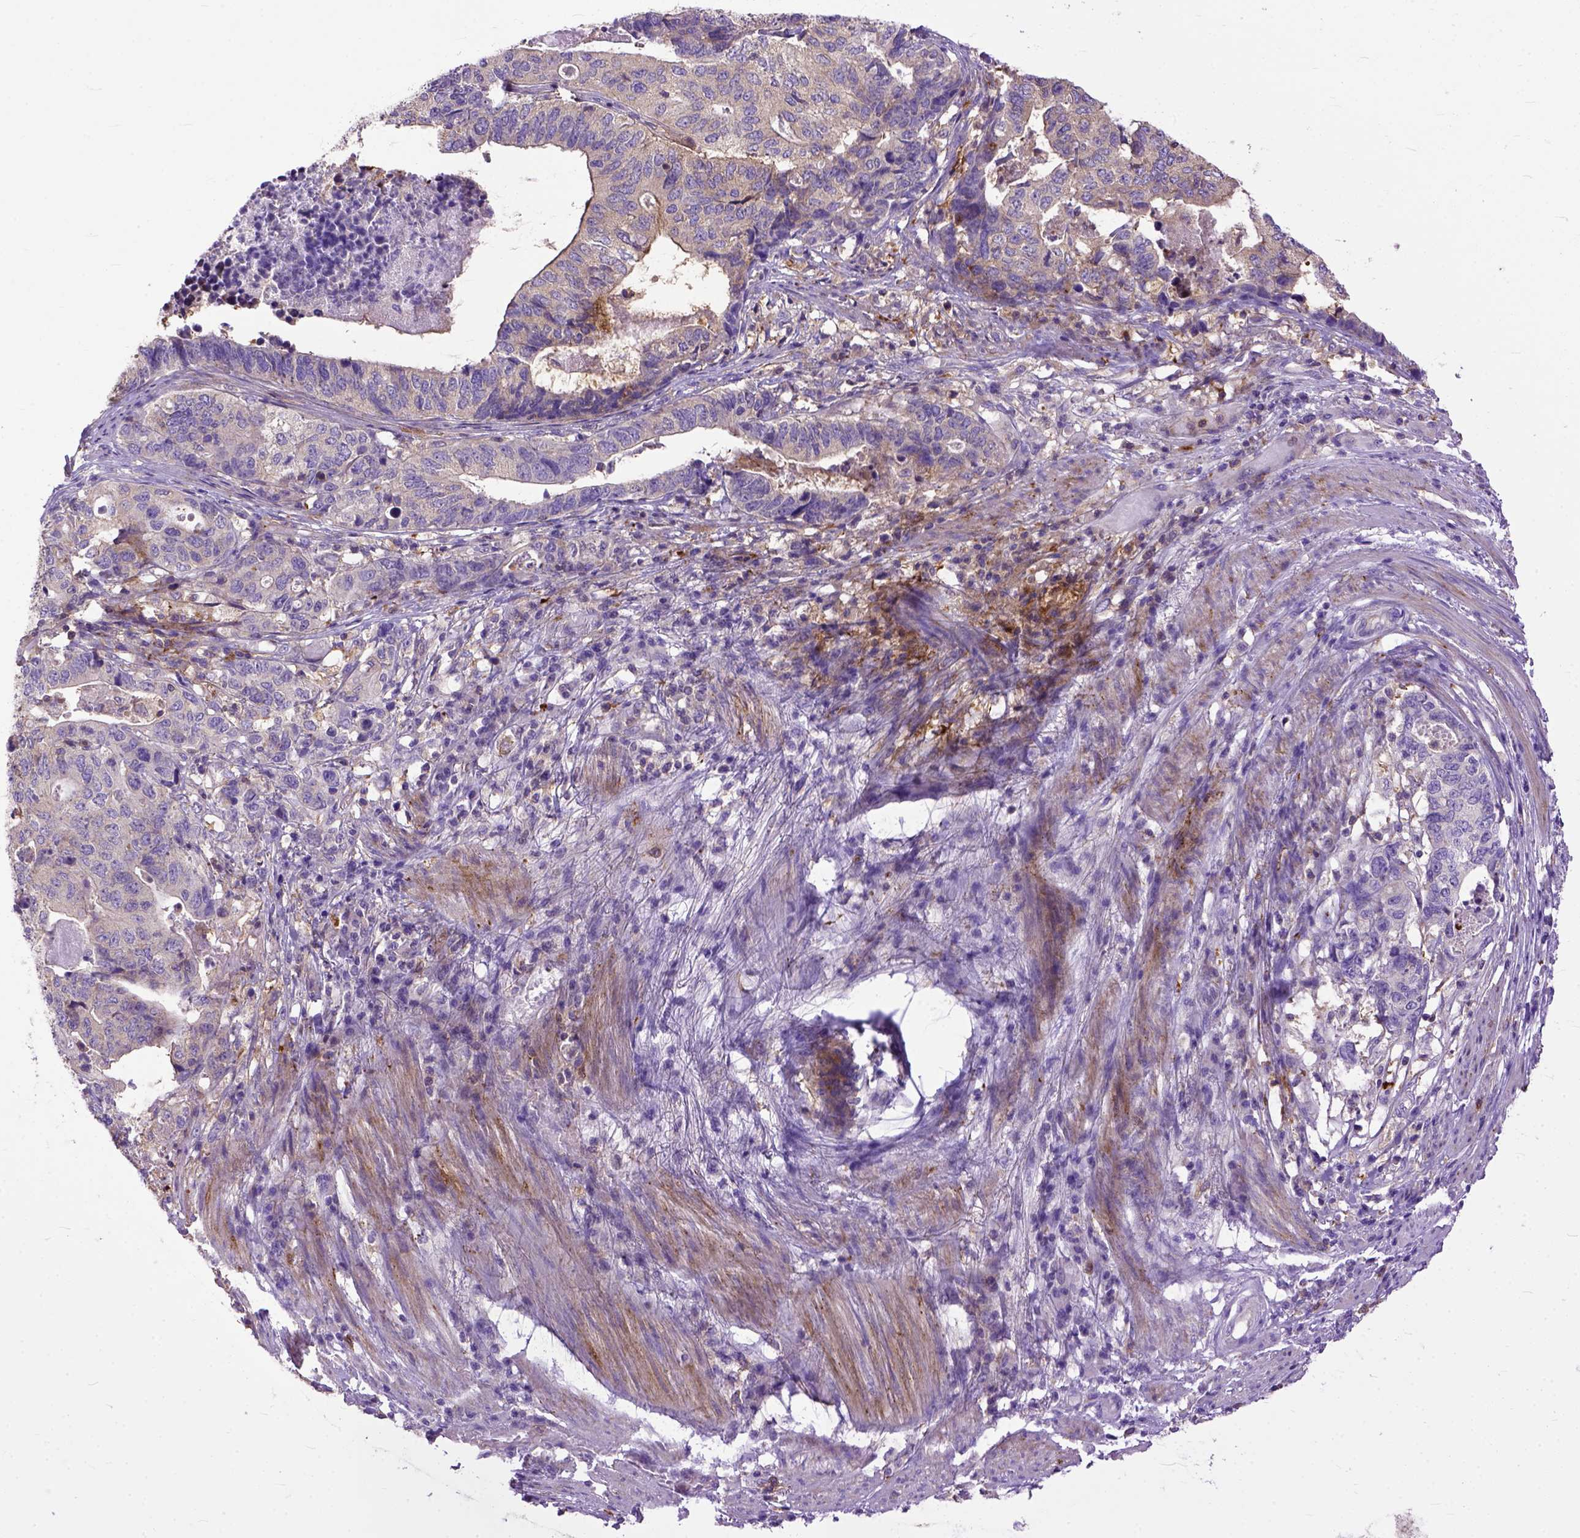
{"staining": {"intensity": "weak", "quantity": "<25%", "location": "cytoplasmic/membranous"}, "tissue": "stomach cancer", "cell_type": "Tumor cells", "image_type": "cancer", "snomed": [{"axis": "morphology", "description": "Adenocarcinoma, NOS"}, {"axis": "topography", "description": "Stomach, upper"}], "caption": "Protein analysis of stomach adenocarcinoma shows no significant staining in tumor cells.", "gene": "NAMPT", "patient": {"sex": "female", "age": 67}}